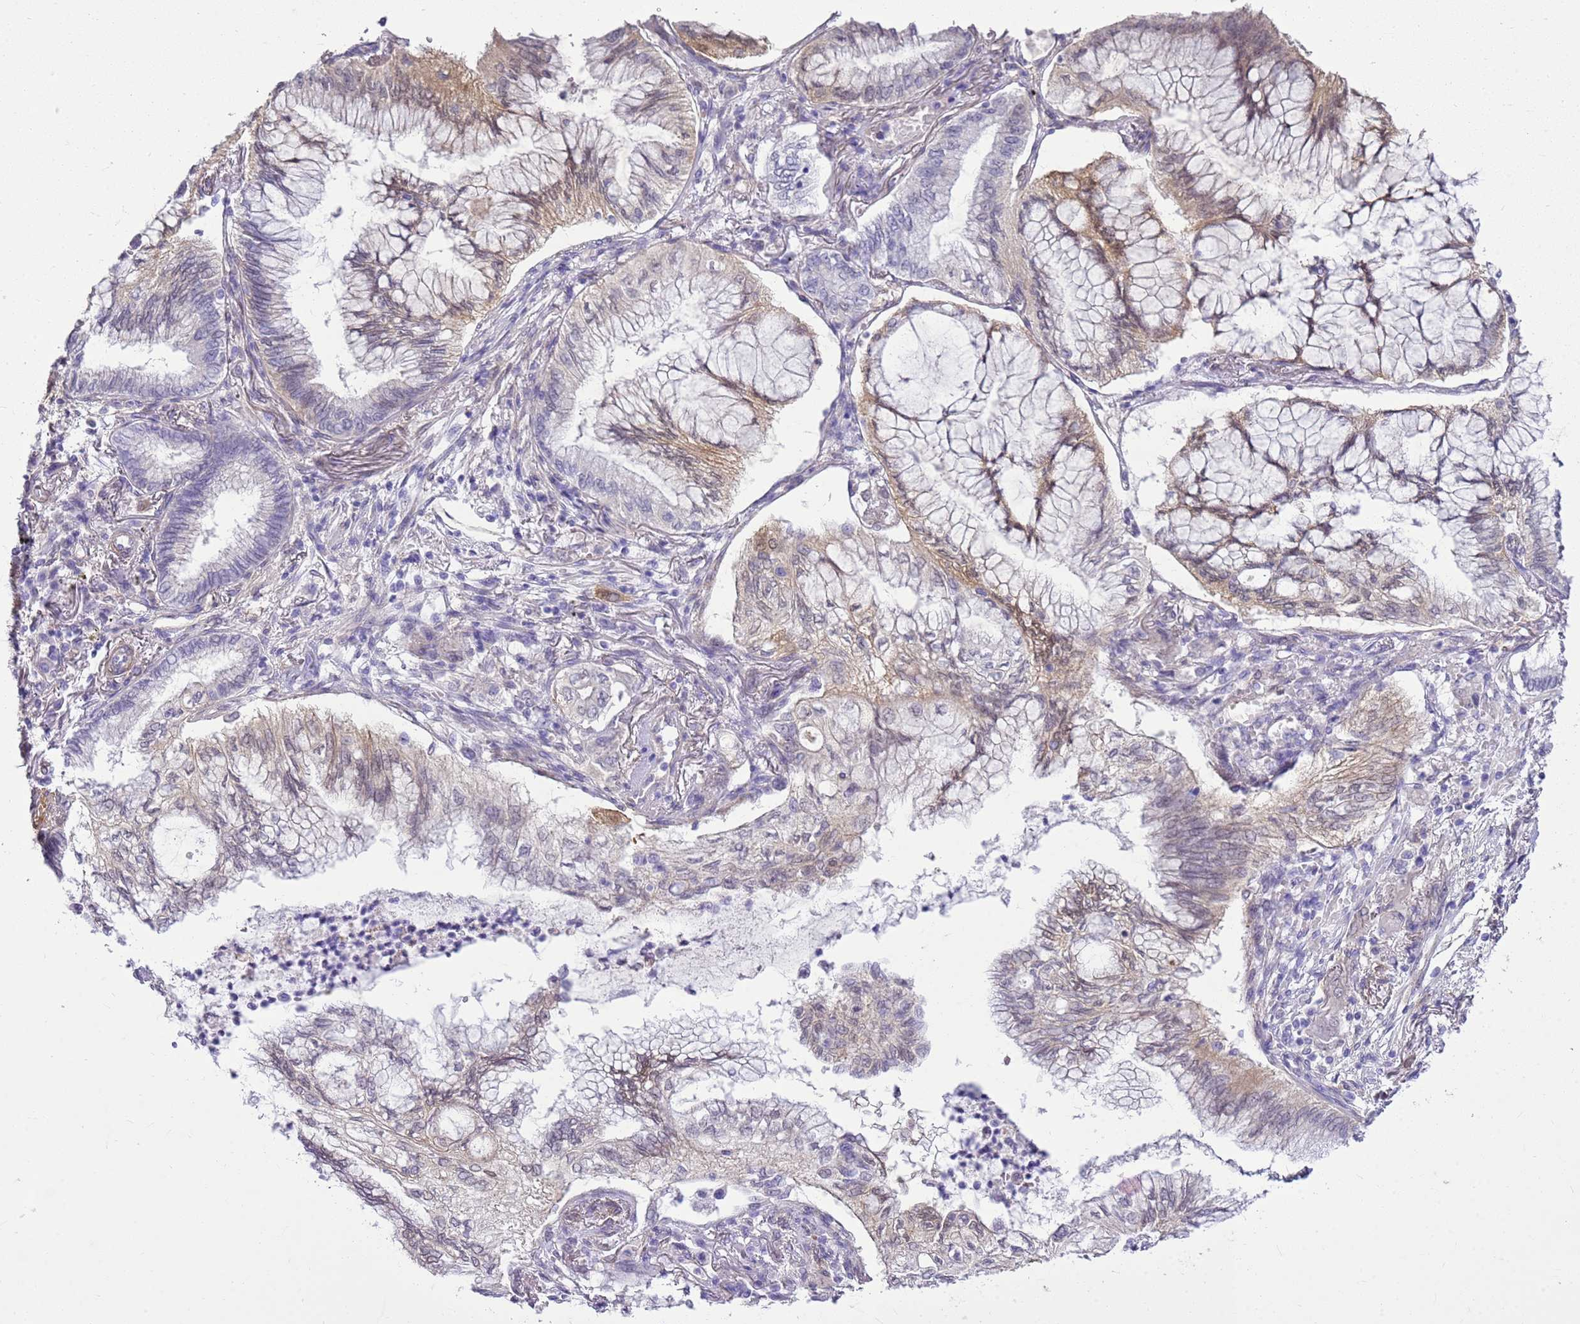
{"staining": {"intensity": "weak", "quantity": "25%-75%", "location": "cytoplasmic/membranous"}, "tissue": "lung cancer", "cell_type": "Tumor cells", "image_type": "cancer", "snomed": [{"axis": "morphology", "description": "Adenocarcinoma, NOS"}, {"axis": "topography", "description": "Lung"}], "caption": "This image exhibits immunohistochemistry staining of adenocarcinoma (lung), with low weak cytoplasmic/membranous staining in approximately 25%-75% of tumor cells.", "gene": "HSPB1", "patient": {"sex": "female", "age": 70}}